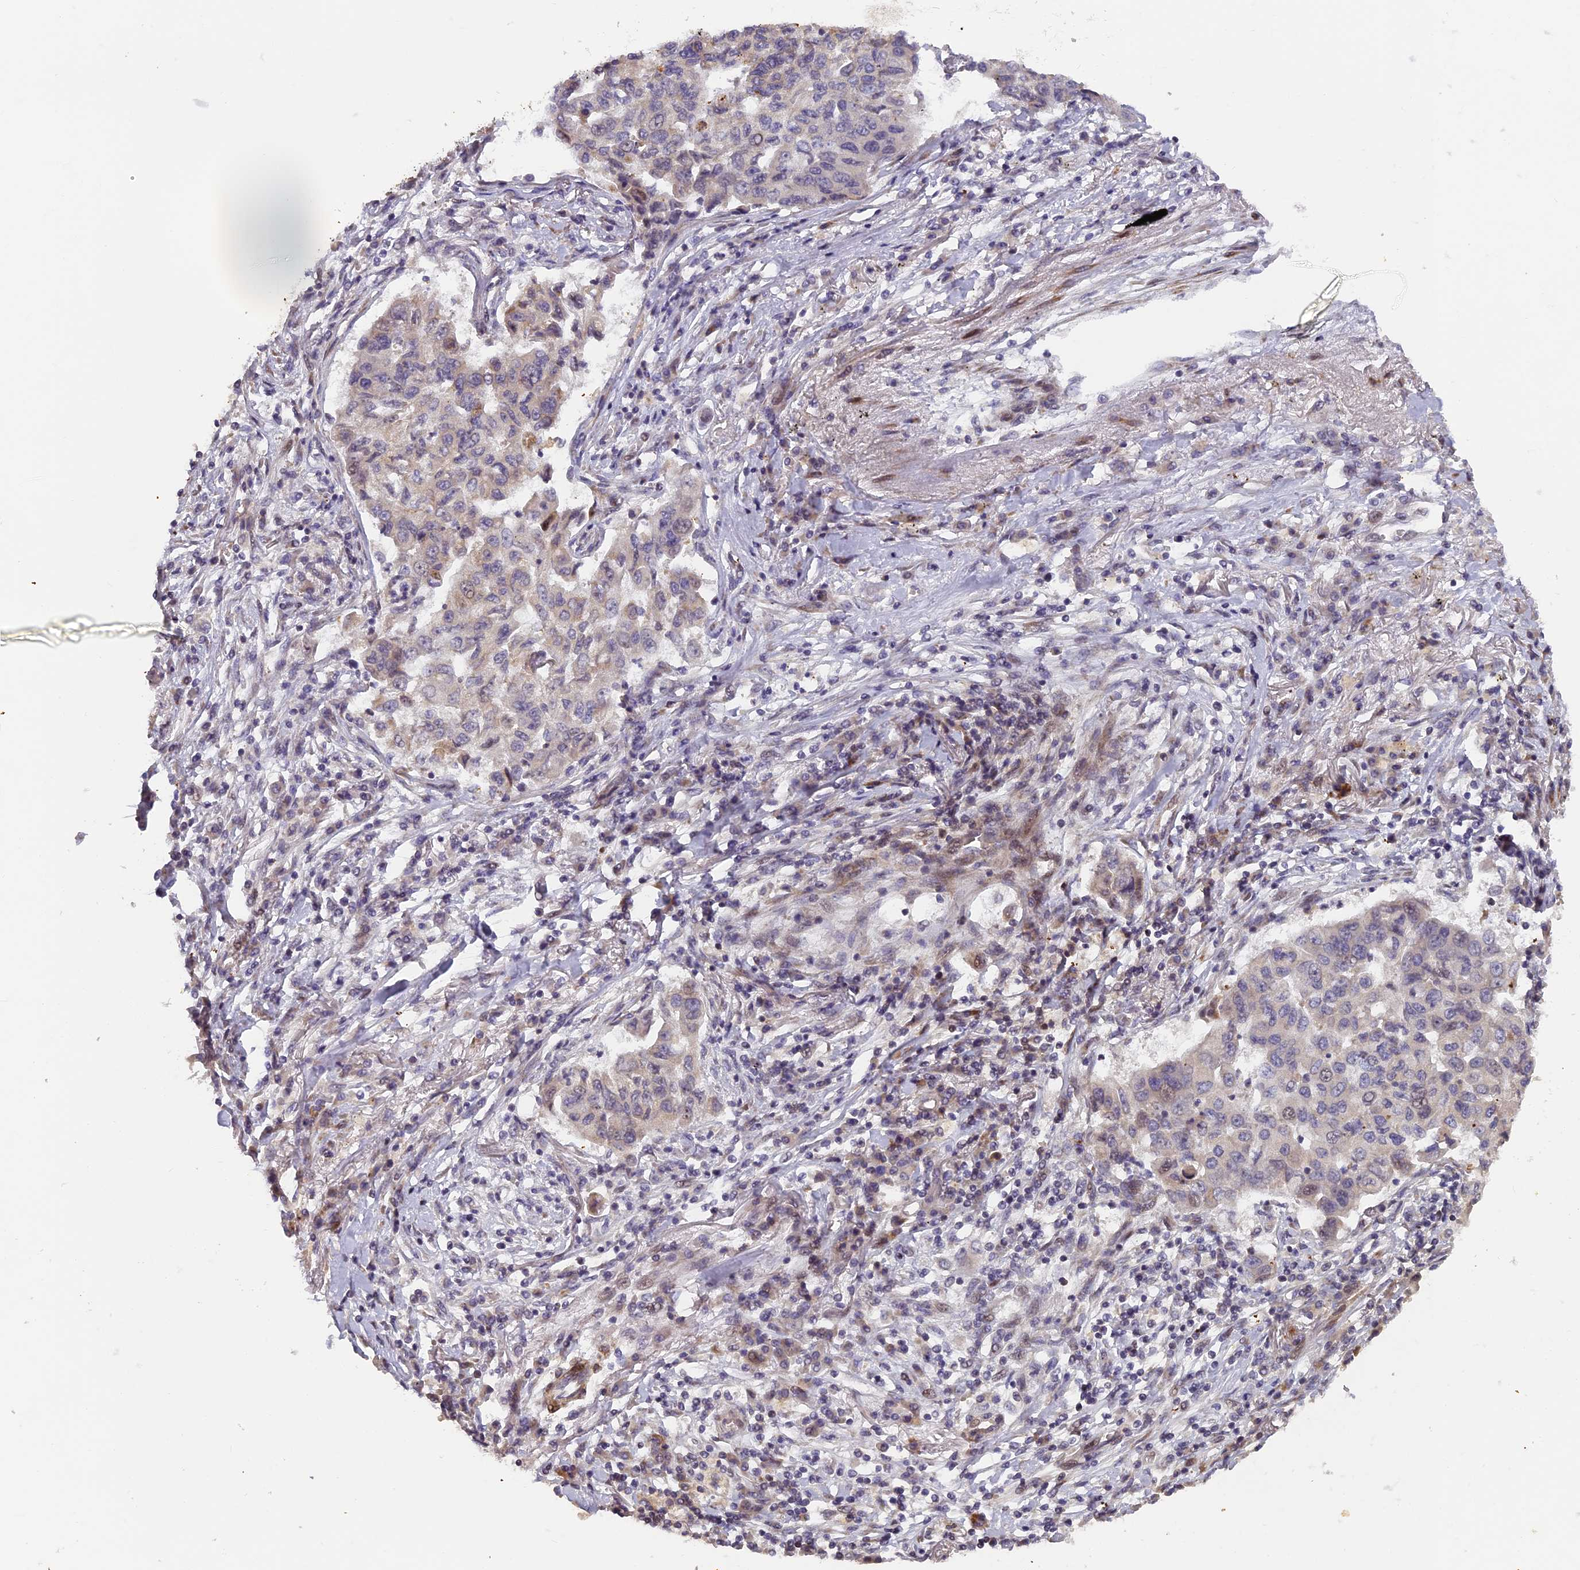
{"staining": {"intensity": "weak", "quantity": "<25%", "location": "nuclear"}, "tissue": "lung cancer", "cell_type": "Tumor cells", "image_type": "cancer", "snomed": [{"axis": "morphology", "description": "Squamous cell carcinoma, NOS"}, {"axis": "topography", "description": "Lung"}], "caption": "Lung squamous cell carcinoma was stained to show a protein in brown. There is no significant staining in tumor cells.", "gene": "RAB28", "patient": {"sex": "male", "age": 74}}